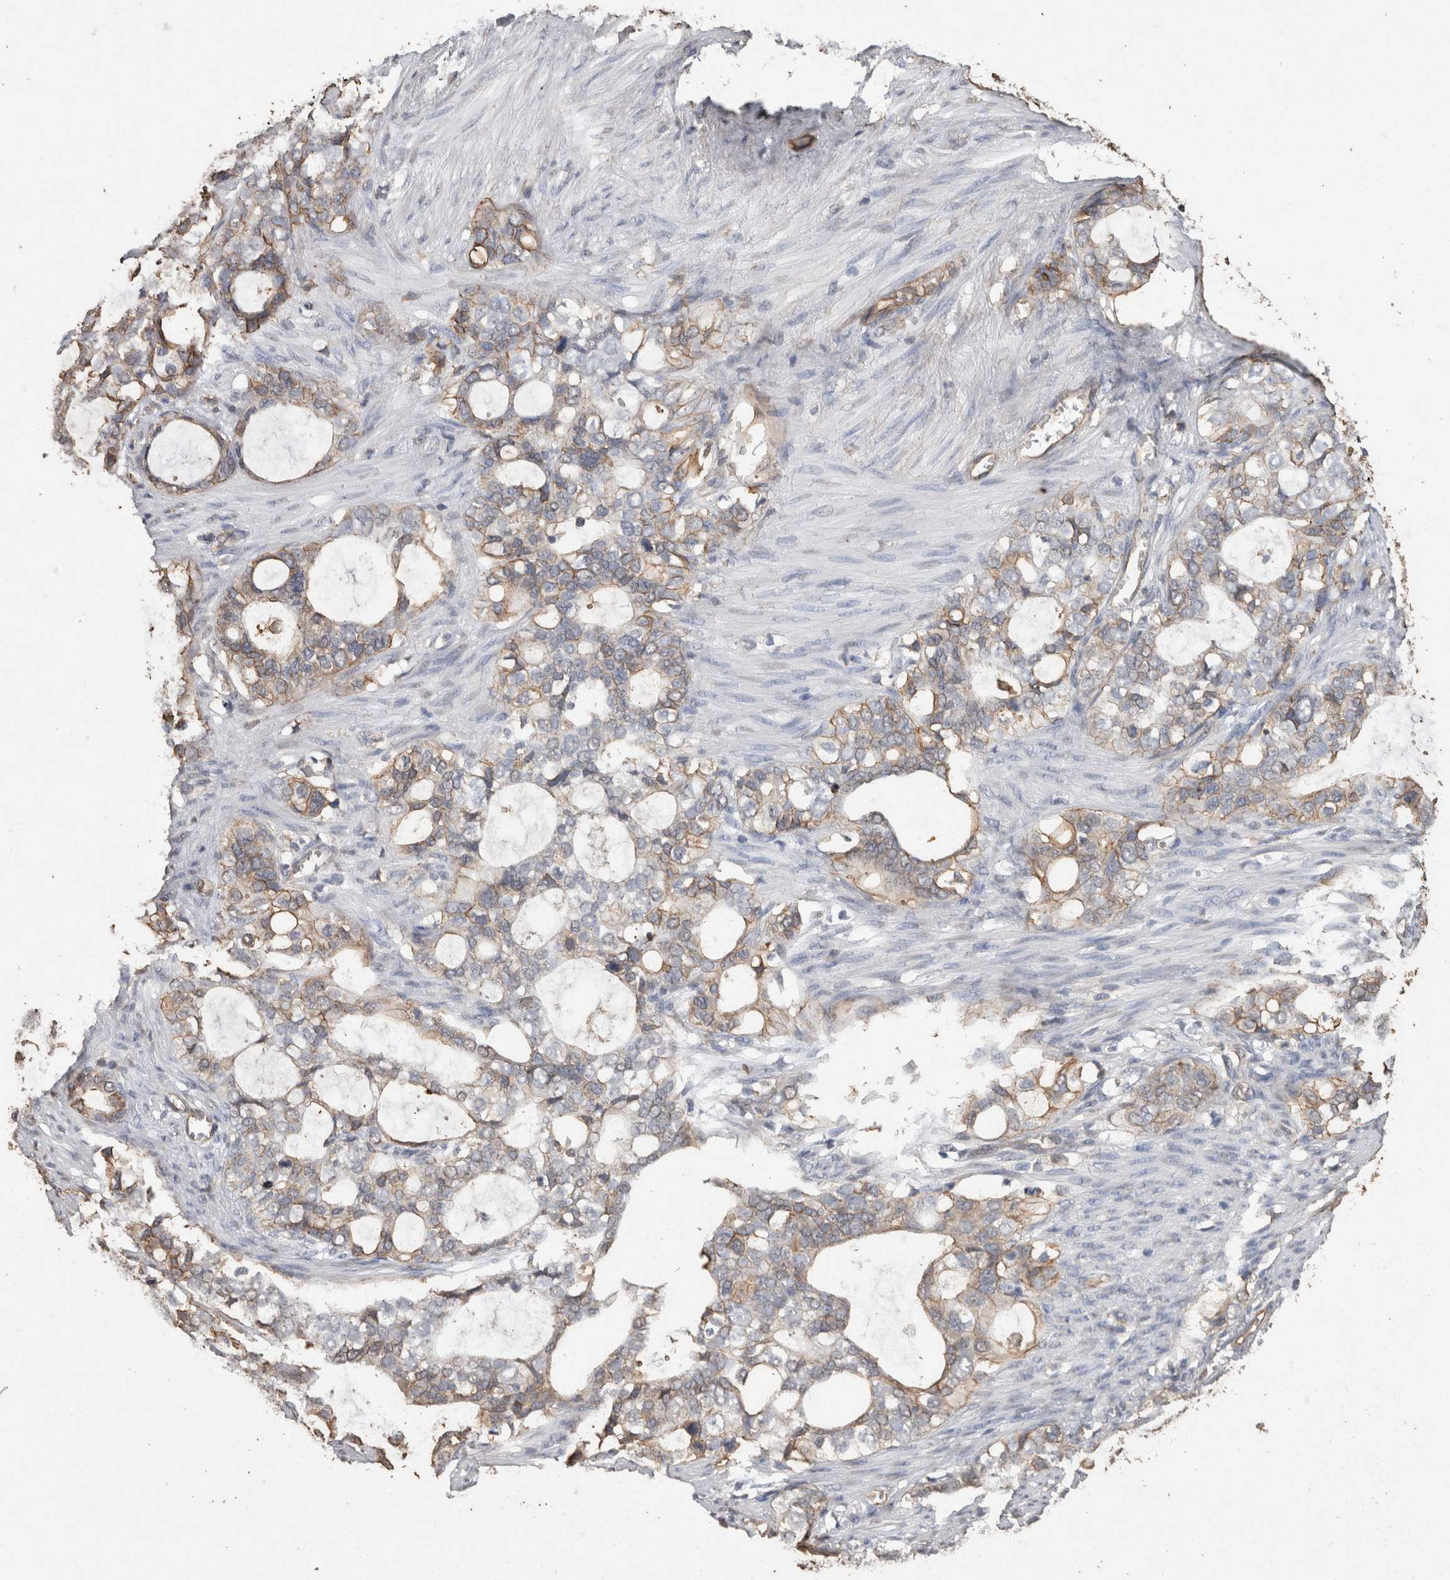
{"staining": {"intensity": "weak", "quantity": ">75%", "location": "cytoplasmic/membranous"}, "tissue": "stomach cancer", "cell_type": "Tumor cells", "image_type": "cancer", "snomed": [{"axis": "morphology", "description": "Adenocarcinoma, NOS"}, {"axis": "topography", "description": "Stomach"}], "caption": "Weak cytoplasmic/membranous staining for a protein is identified in approximately >75% of tumor cells of adenocarcinoma (stomach) using immunohistochemistry (IHC).", "gene": "S100A10", "patient": {"sex": "female", "age": 75}}